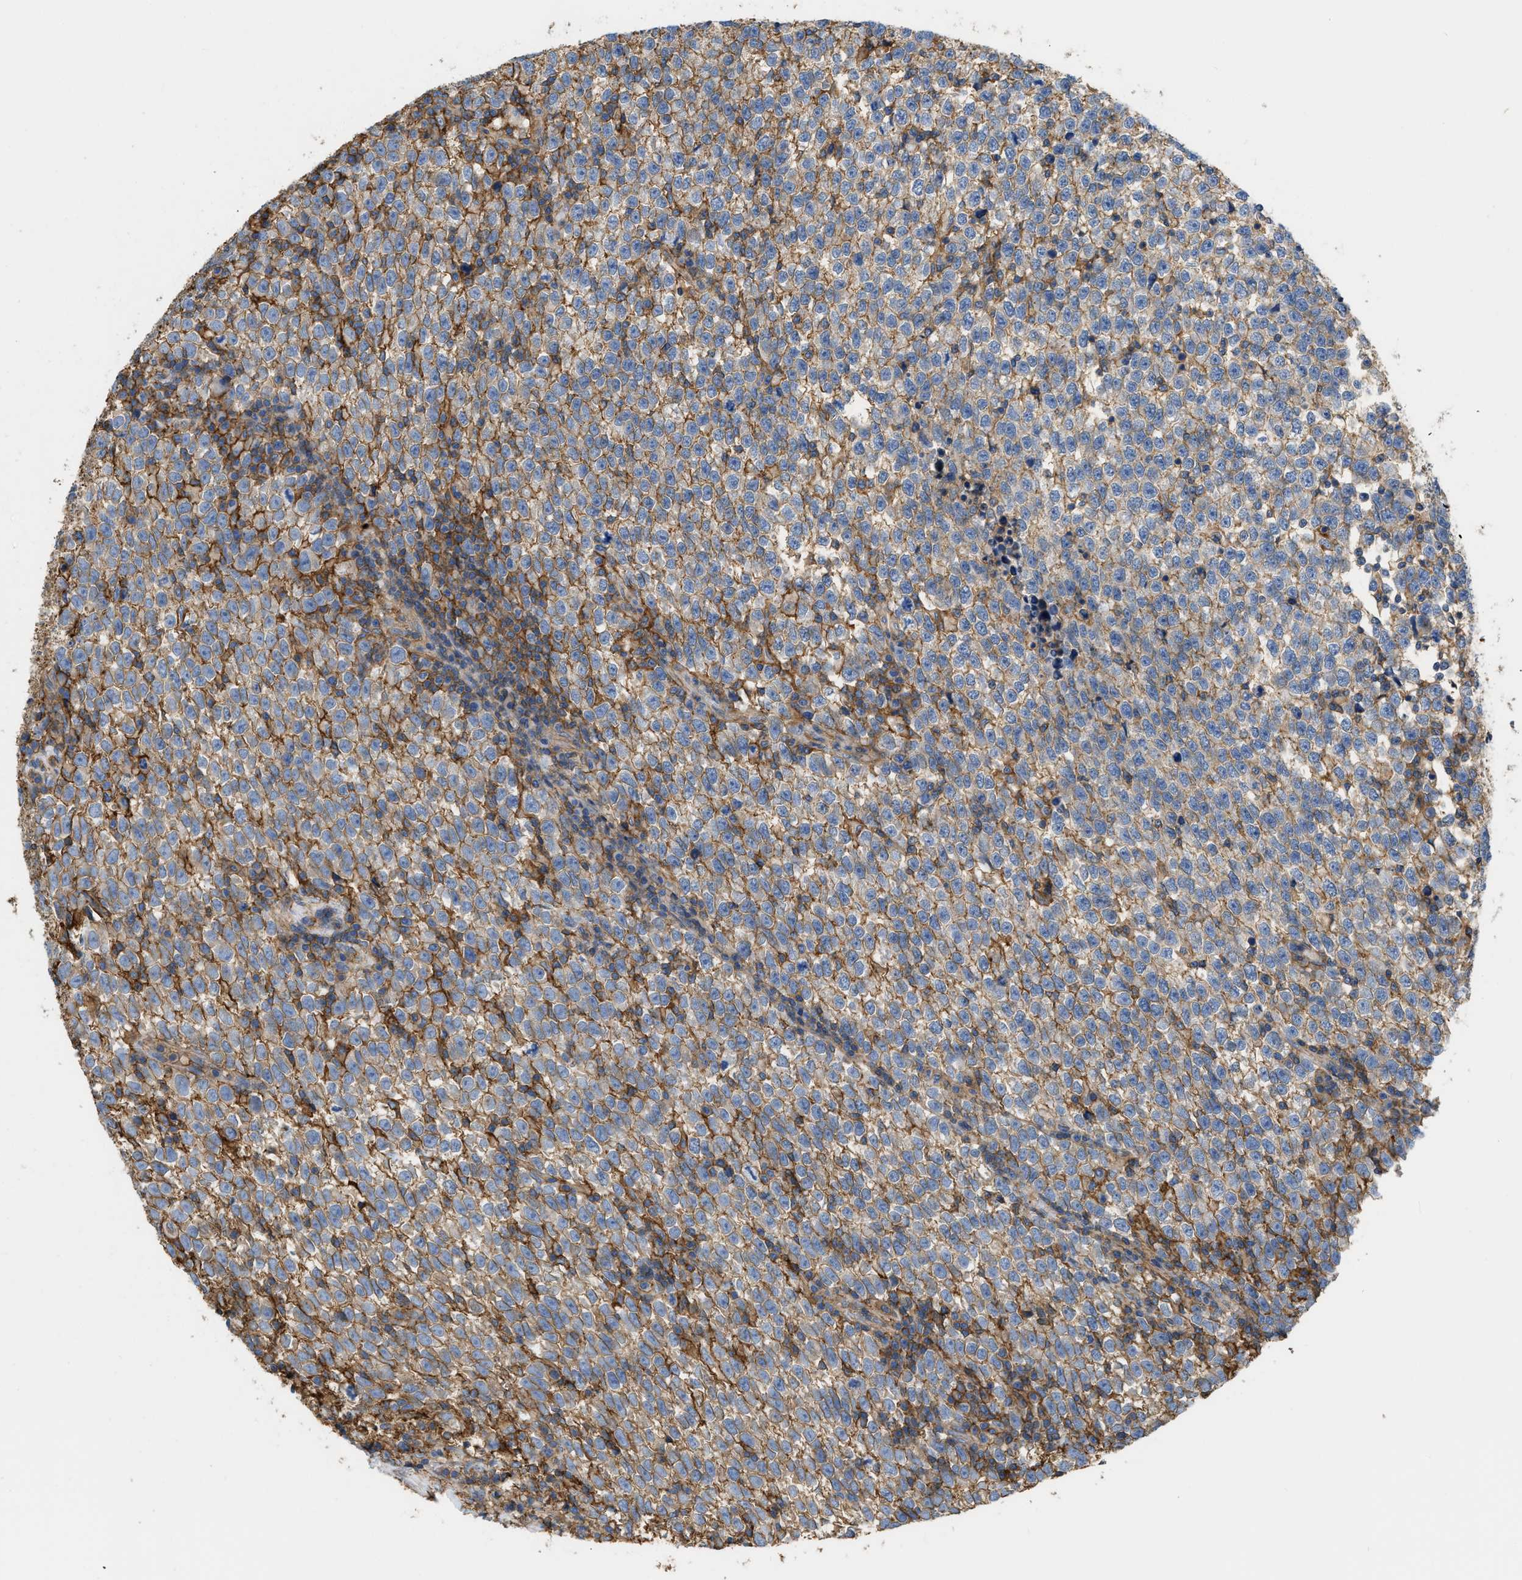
{"staining": {"intensity": "moderate", "quantity": ">75%", "location": "cytoplasmic/membranous"}, "tissue": "testis cancer", "cell_type": "Tumor cells", "image_type": "cancer", "snomed": [{"axis": "morphology", "description": "Normal tissue, NOS"}, {"axis": "morphology", "description": "Seminoma, NOS"}, {"axis": "topography", "description": "Testis"}], "caption": "Protein staining by immunohistochemistry (IHC) shows moderate cytoplasmic/membranous staining in about >75% of tumor cells in testis cancer.", "gene": "GNB4", "patient": {"sex": "male", "age": 43}}